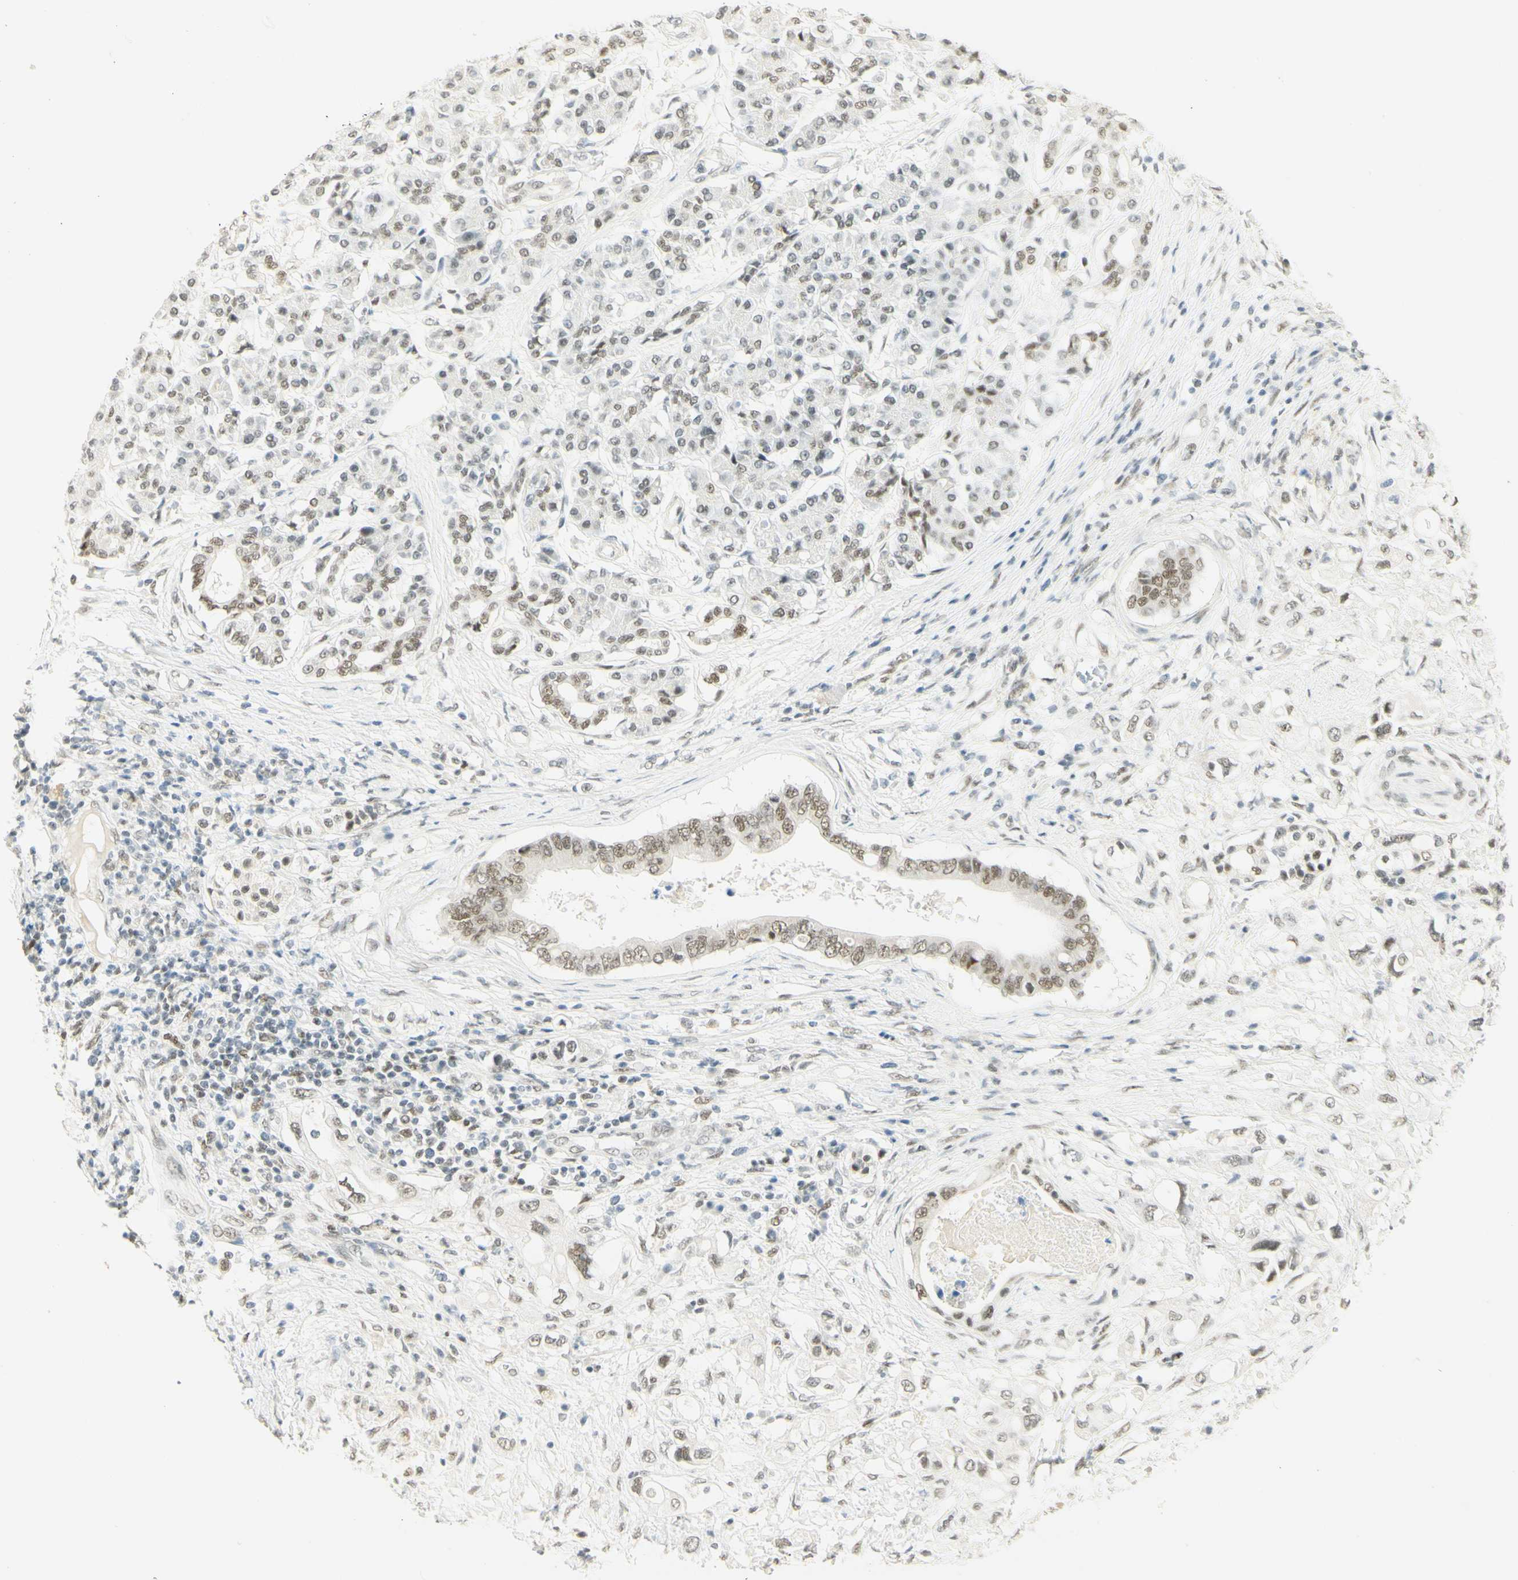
{"staining": {"intensity": "weak", "quantity": "25%-75%", "location": "nuclear"}, "tissue": "pancreatic cancer", "cell_type": "Tumor cells", "image_type": "cancer", "snomed": [{"axis": "morphology", "description": "Adenocarcinoma, NOS"}, {"axis": "topography", "description": "Pancreas"}], "caption": "A brown stain highlights weak nuclear expression of a protein in pancreatic cancer tumor cells. (IHC, brightfield microscopy, high magnification).", "gene": "PMS2", "patient": {"sex": "female", "age": 56}}